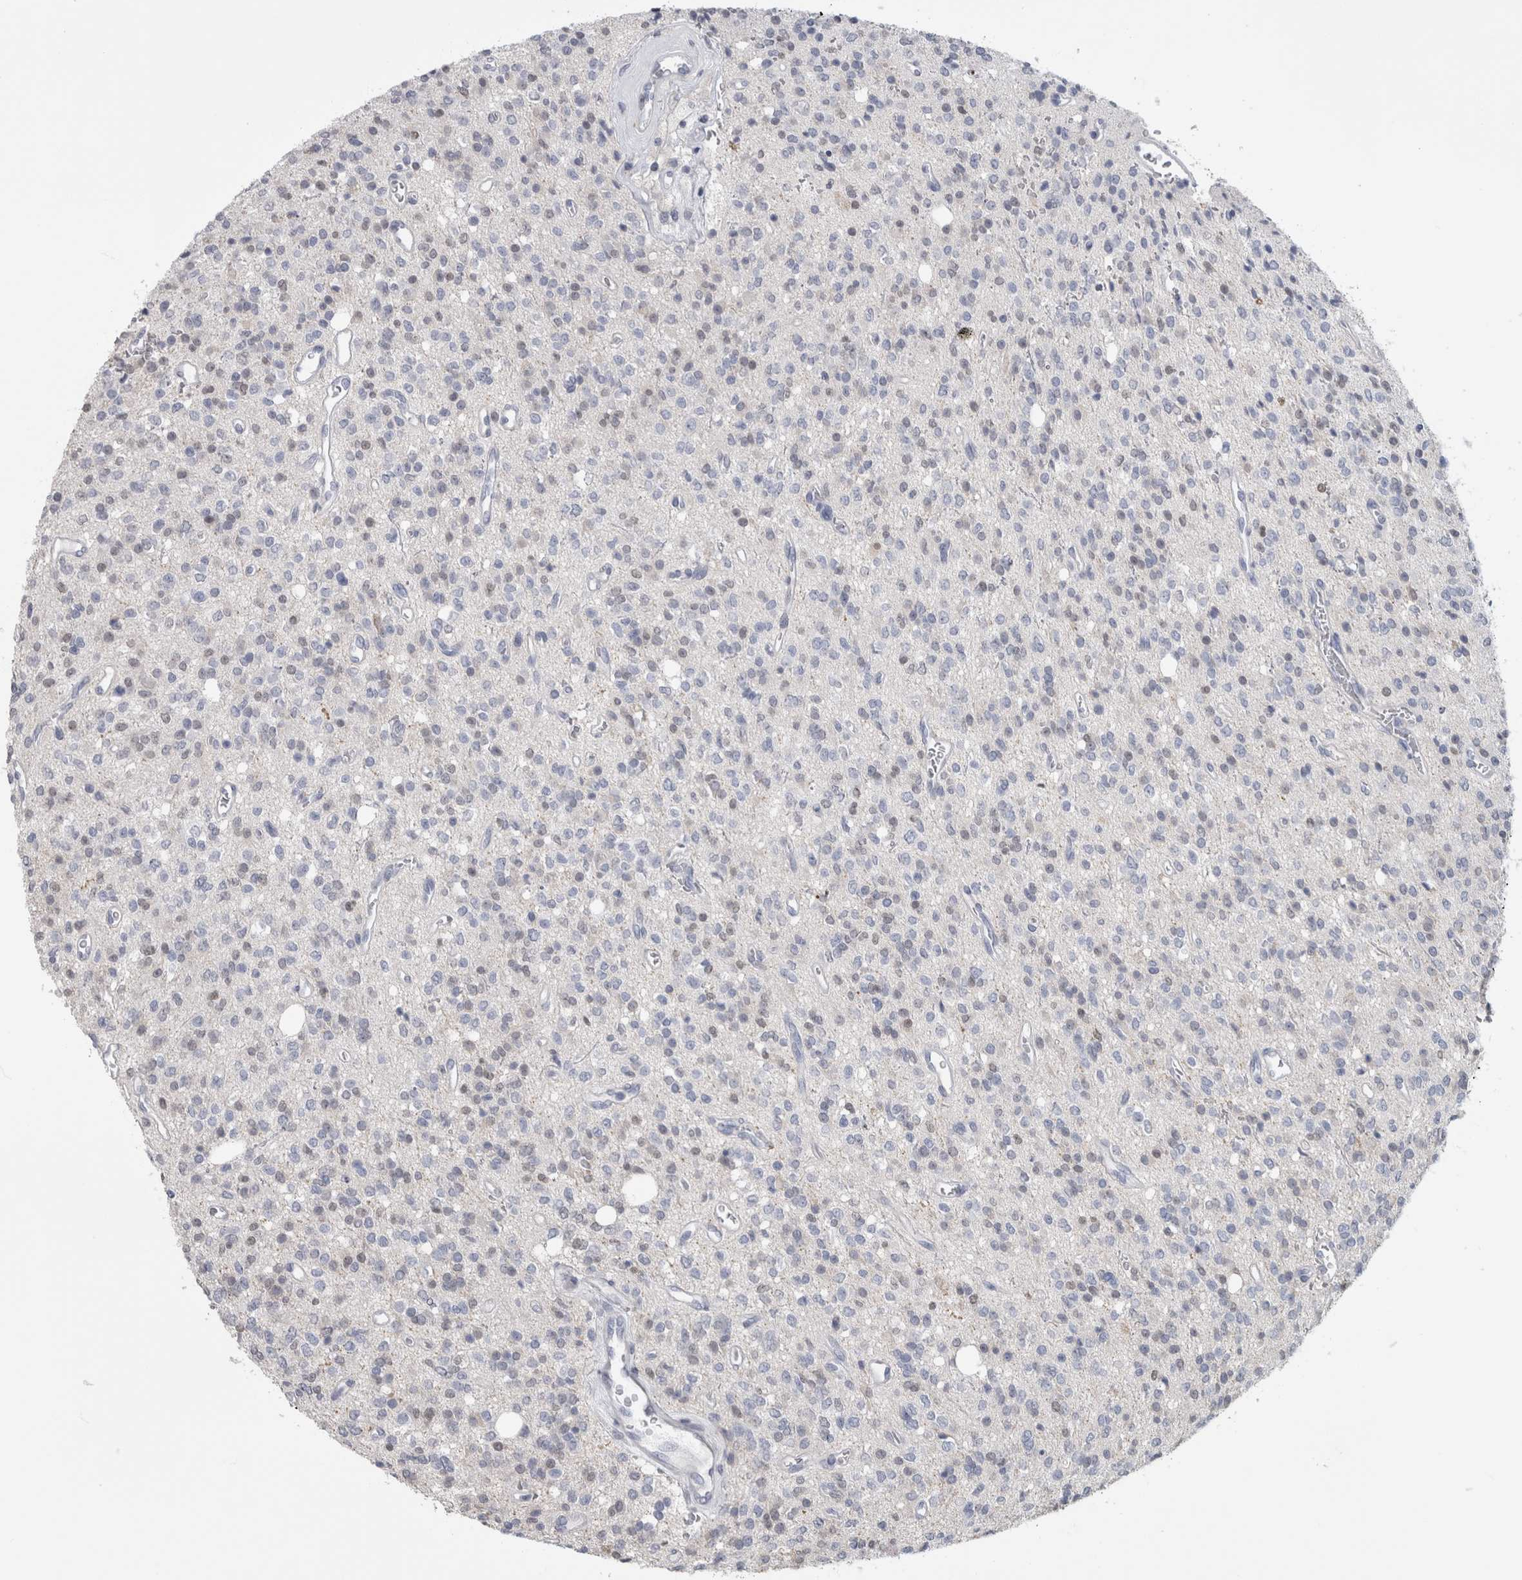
{"staining": {"intensity": "weak", "quantity": "<25%", "location": "nuclear"}, "tissue": "glioma", "cell_type": "Tumor cells", "image_type": "cancer", "snomed": [{"axis": "morphology", "description": "Glioma, malignant, High grade"}, {"axis": "topography", "description": "Brain"}], "caption": "Tumor cells show no significant protein staining in malignant glioma (high-grade). The staining is performed using DAB (3,3'-diaminobenzidine) brown chromogen with nuclei counter-stained in using hematoxylin.", "gene": "IL33", "patient": {"sex": "male", "age": 34}}